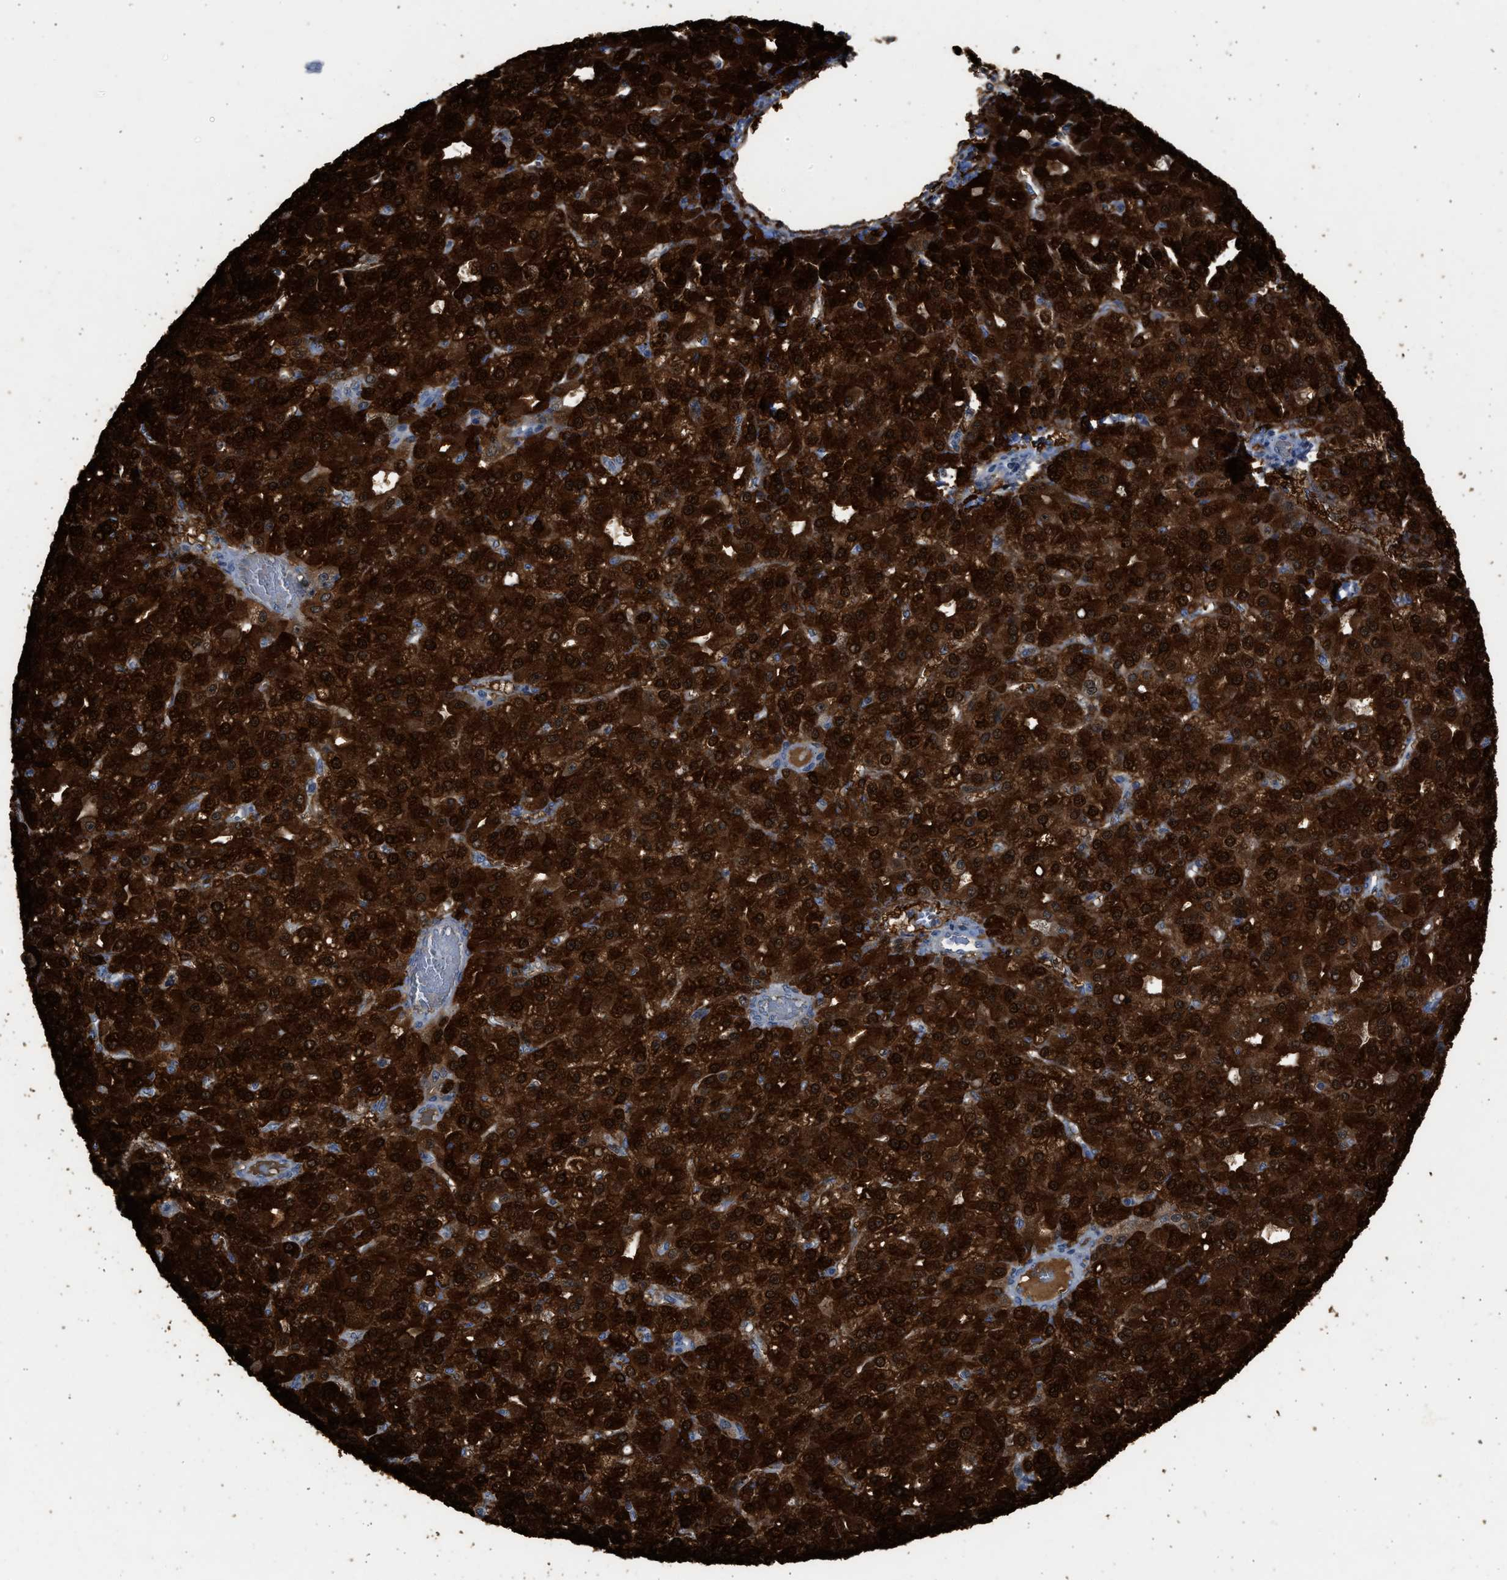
{"staining": {"intensity": "strong", "quantity": ">75%", "location": "cytoplasmic/membranous,nuclear"}, "tissue": "liver cancer", "cell_type": "Tumor cells", "image_type": "cancer", "snomed": [{"axis": "morphology", "description": "Carcinoma, Hepatocellular, NOS"}, {"axis": "topography", "description": "Liver"}], "caption": "IHC of human liver cancer (hepatocellular carcinoma) demonstrates high levels of strong cytoplasmic/membranous and nuclear expression in approximately >75% of tumor cells. The staining was performed using DAB (3,3'-diaminobenzidine) to visualize the protein expression in brown, while the nuclei were stained in blue with hematoxylin (Magnification: 20x).", "gene": "SULT2A1", "patient": {"sex": "male", "age": 67}}